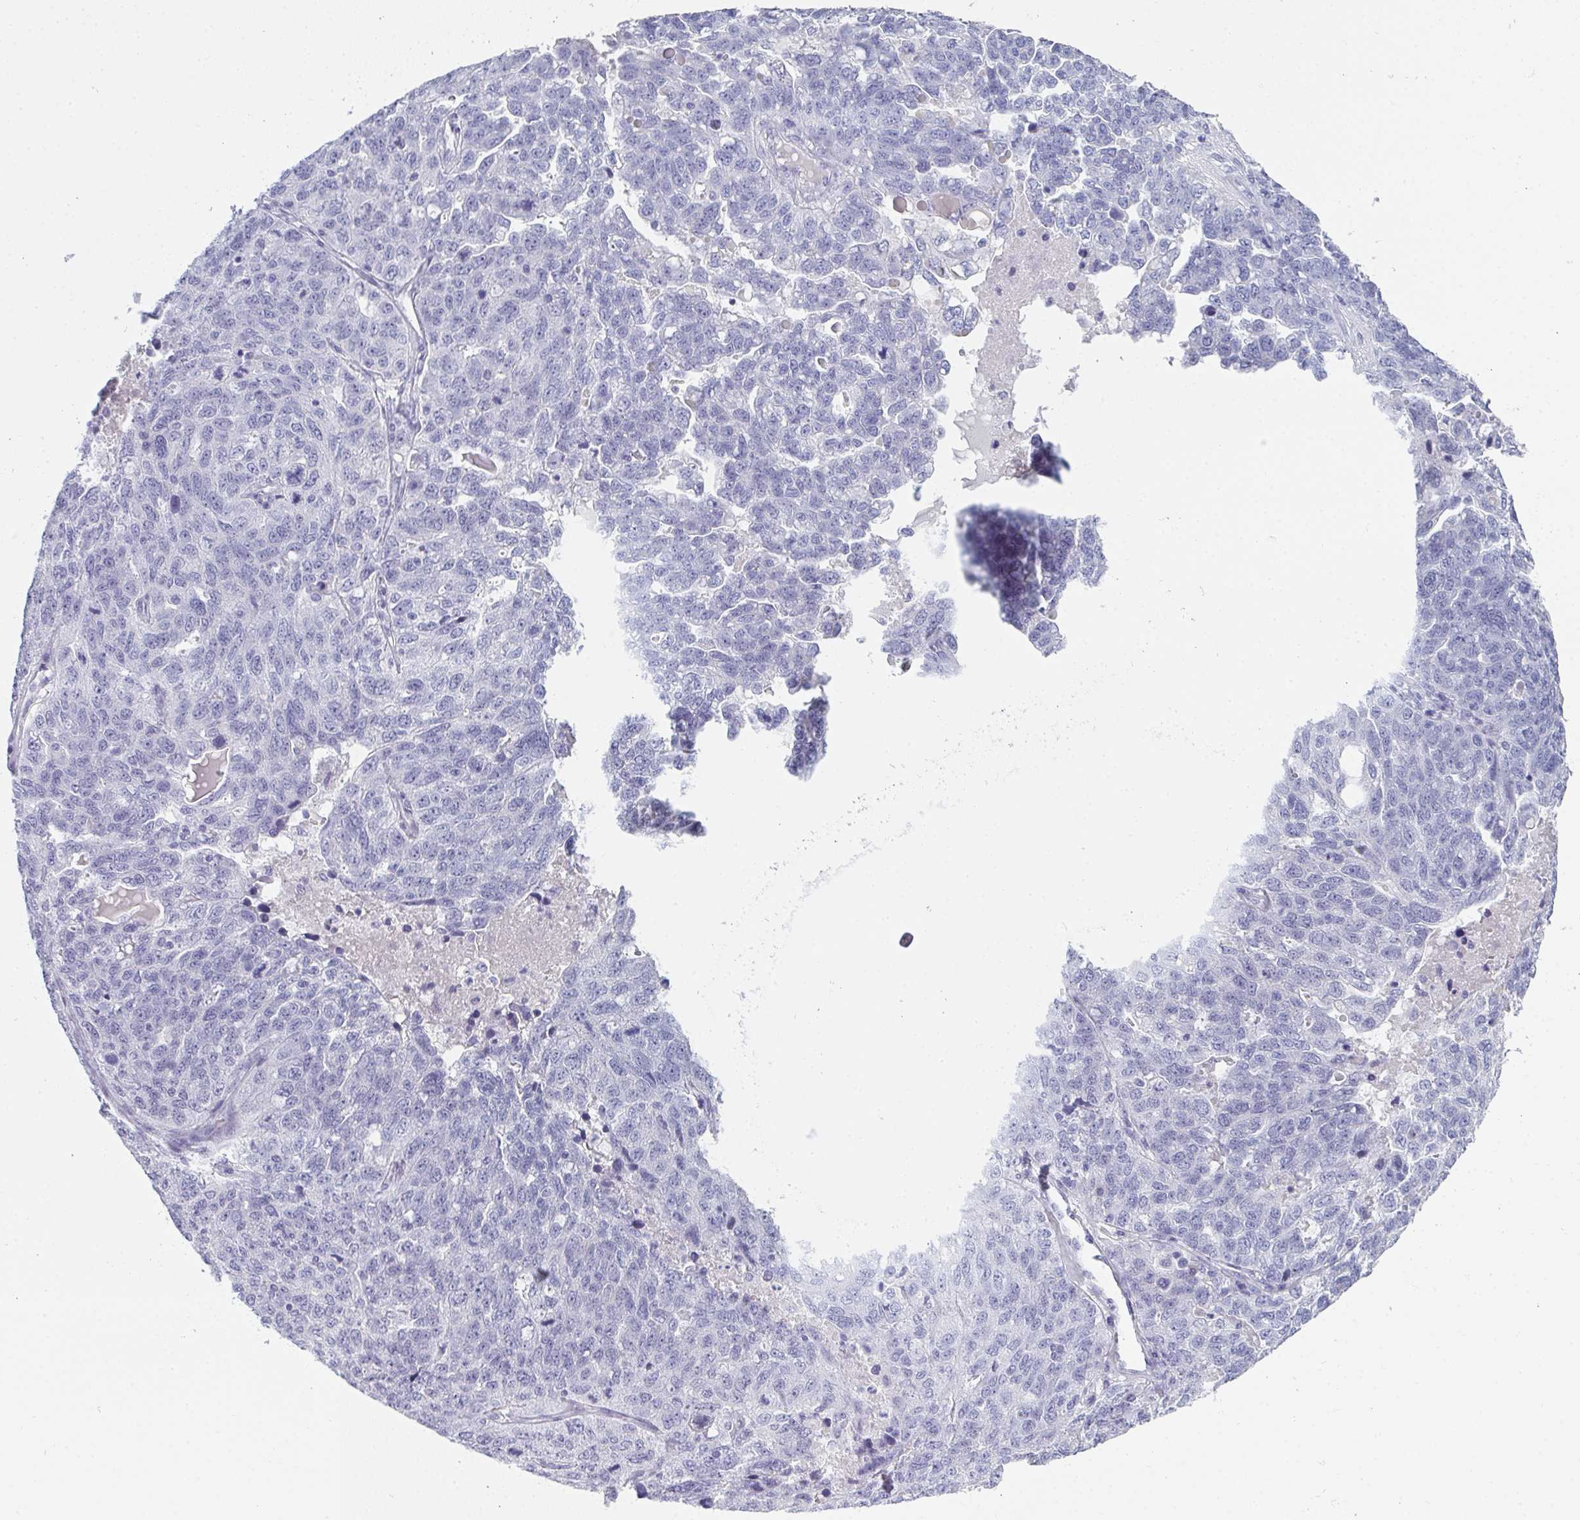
{"staining": {"intensity": "negative", "quantity": "none", "location": "none"}, "tissue": "ovarian cancer", "cell_type": "Tumor cells", "image_type": "cancer", "snomed": [{"axis": "morphology", "description": "Cystadenocarcinoma, serous, NOS"}, {"axis": "topography", "description": "Ovary"}], "caption": "High power microscopy histopathology image of an immunohistochemistry image of ovarian cancer (serous cystadenocarcinoma), revealing no significant staining in tumor cells. (DAB immunohistochemistry (IHC), high magnification).", "gene": "SLC36A2", "patient": {"sex": "female", "age": 71}}